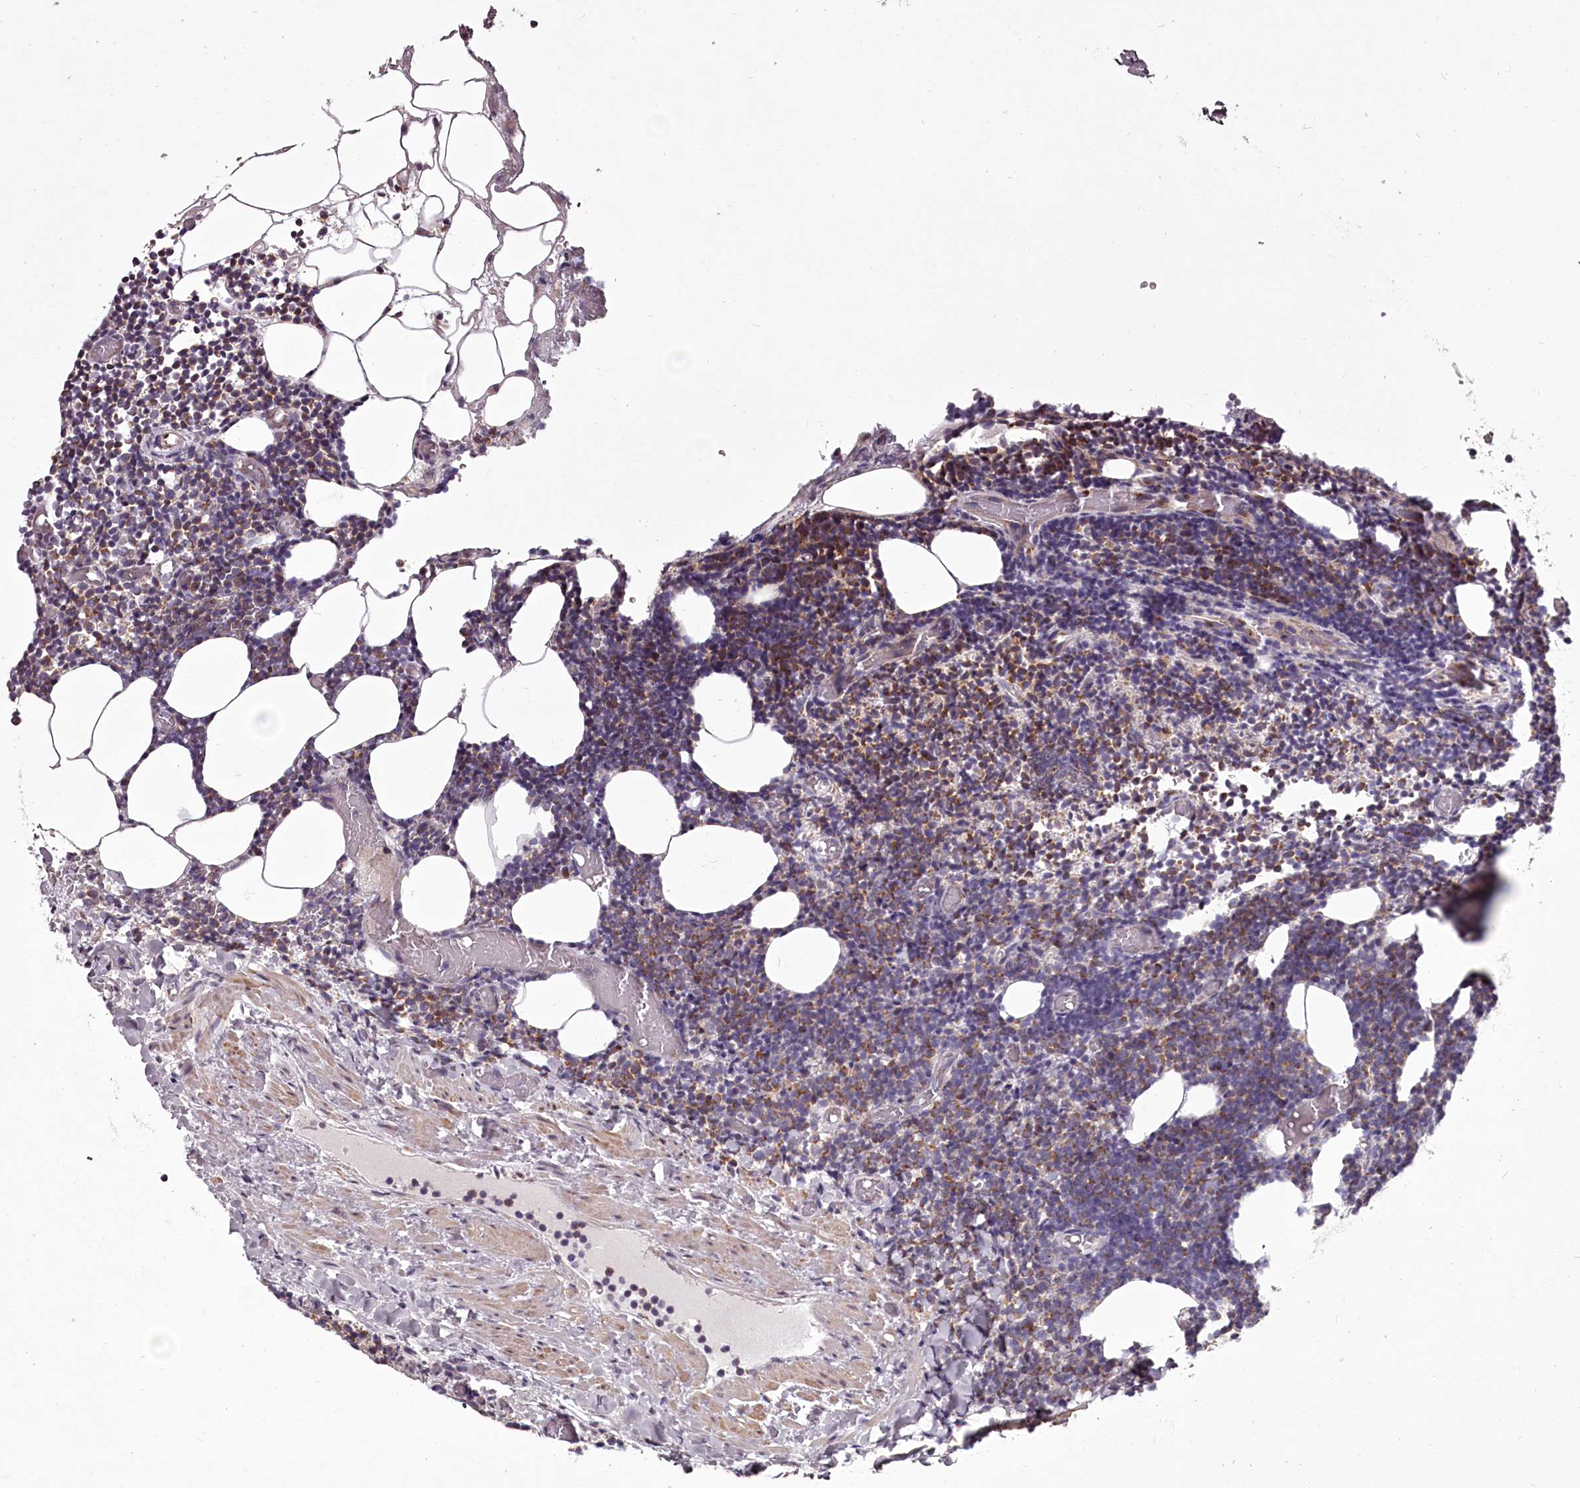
{"staining": {"intensity": "weak", "quantity": "25%-75%", "location": "cytoplasmic/membranous"}, "tissue": "lymphoma", "cell_type": "Tumor cells", "image_type": "cancer", "snomed": [{"axis": "morphology", "description": "Malignant lymphoma, non-Hodgkin's type, Low grade"}, {"axis": "topography", "description": "Lymph node"}], "caption": "Brown immunohistochemical staining in human lymphoma reveals weak cytoplasmic/membranous staining in approximately 25%-75% of tumor cells.", "gene": "STX6", "patient": {"sex": "male", "age": 66}}